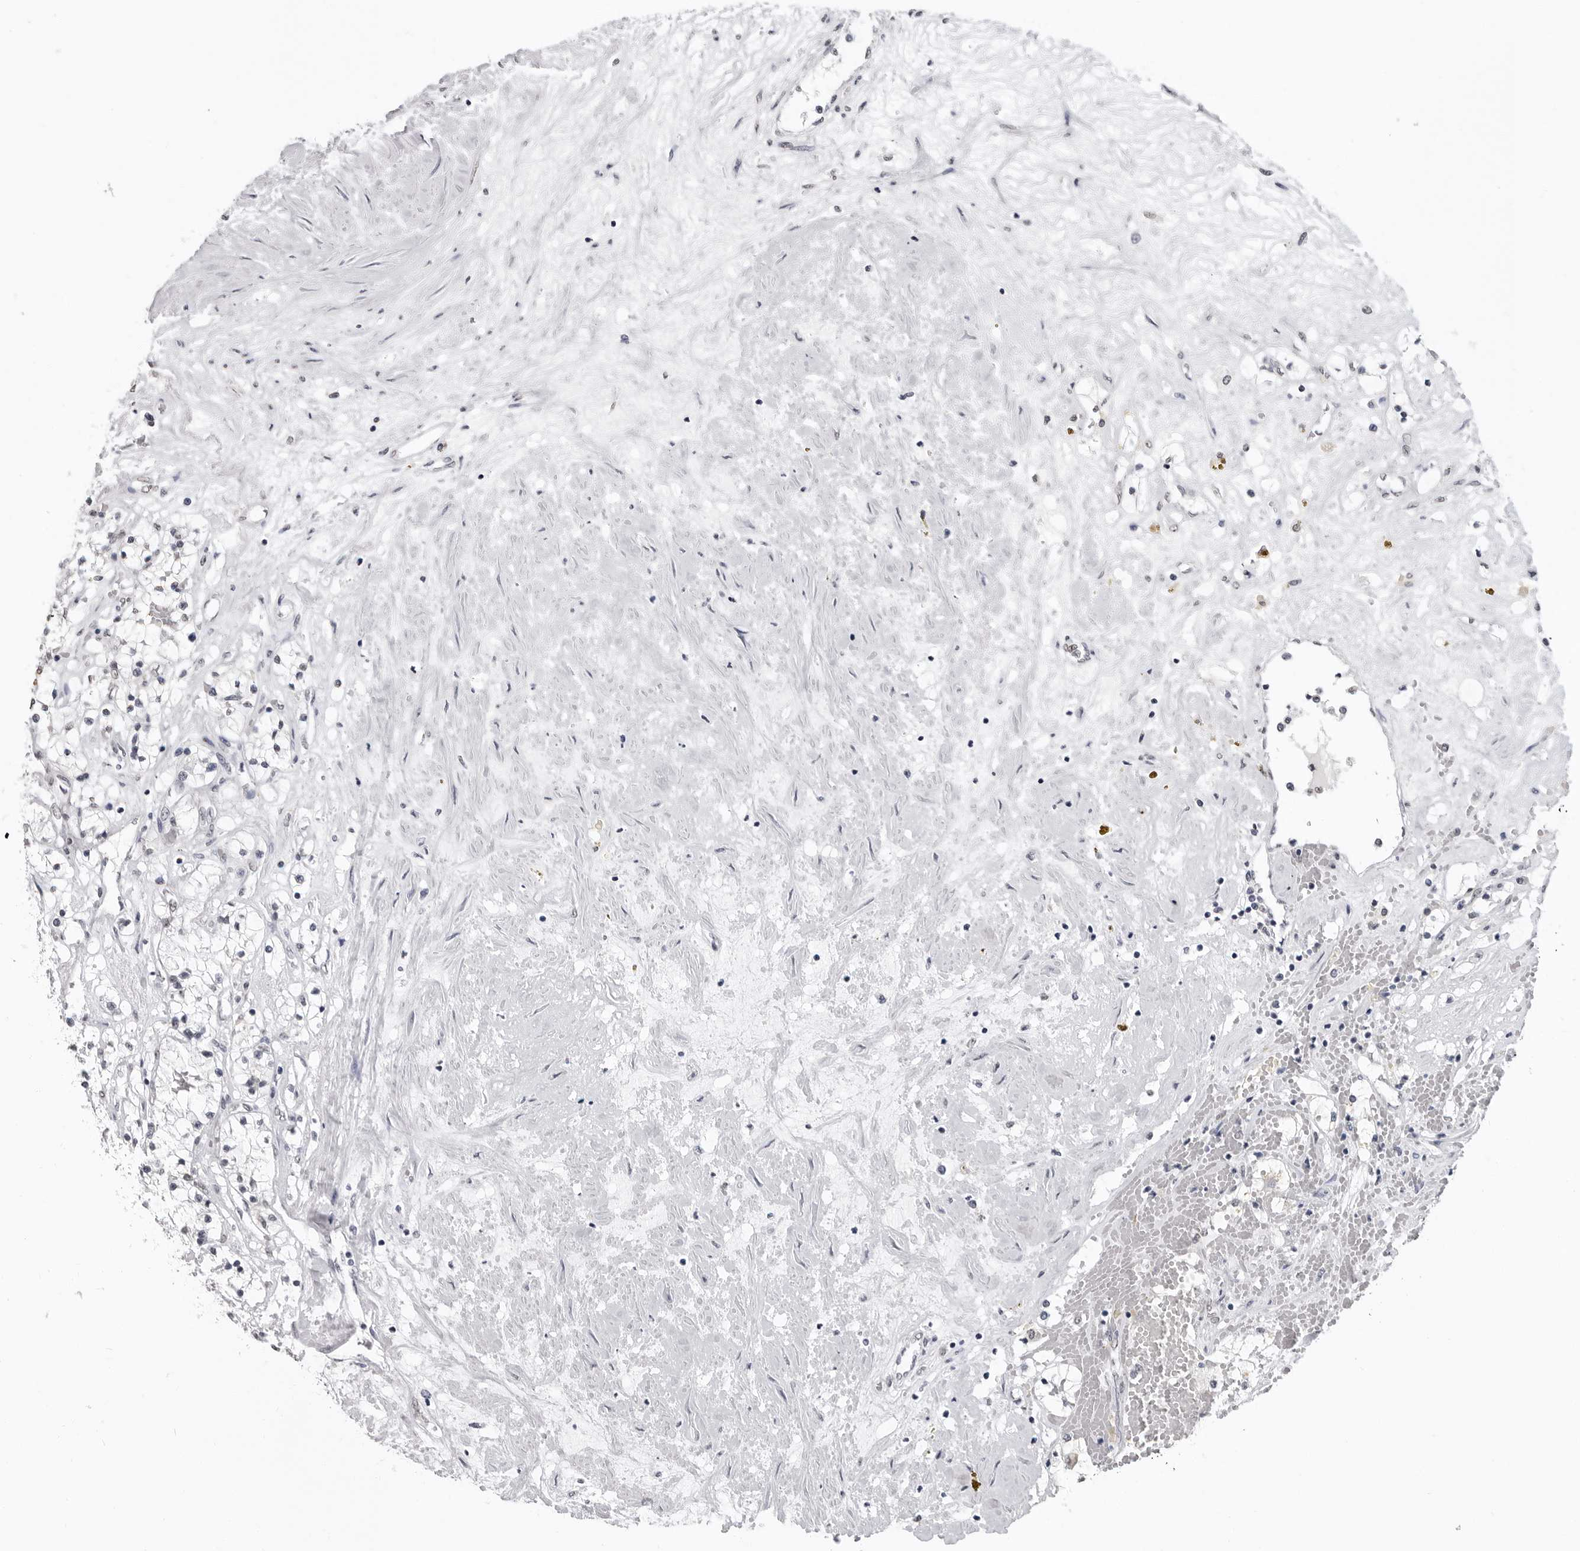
{"staining": {"intensity": "negative", "quantity": "none", "location": "none"}, "tissue": "renal cancer", "cell_type": "Tumor cells", "image_type": "cancer", "snomed": [{"axis": "morphology", "description": "Normal tissue, NOS"}, {"axis": "morphology", "description": "Adenocarcinoma, NOS"}, {"axis": "topography", "description": "Kidney"}], "caption": "An immunohistochemistry histopathology image of renal adenocarcinoma is shown. There is no staining in tumor cells of renal adenocarcinoma.", "gene": "HEPACAM", "patient": {"sex": "male", "age": 68}}